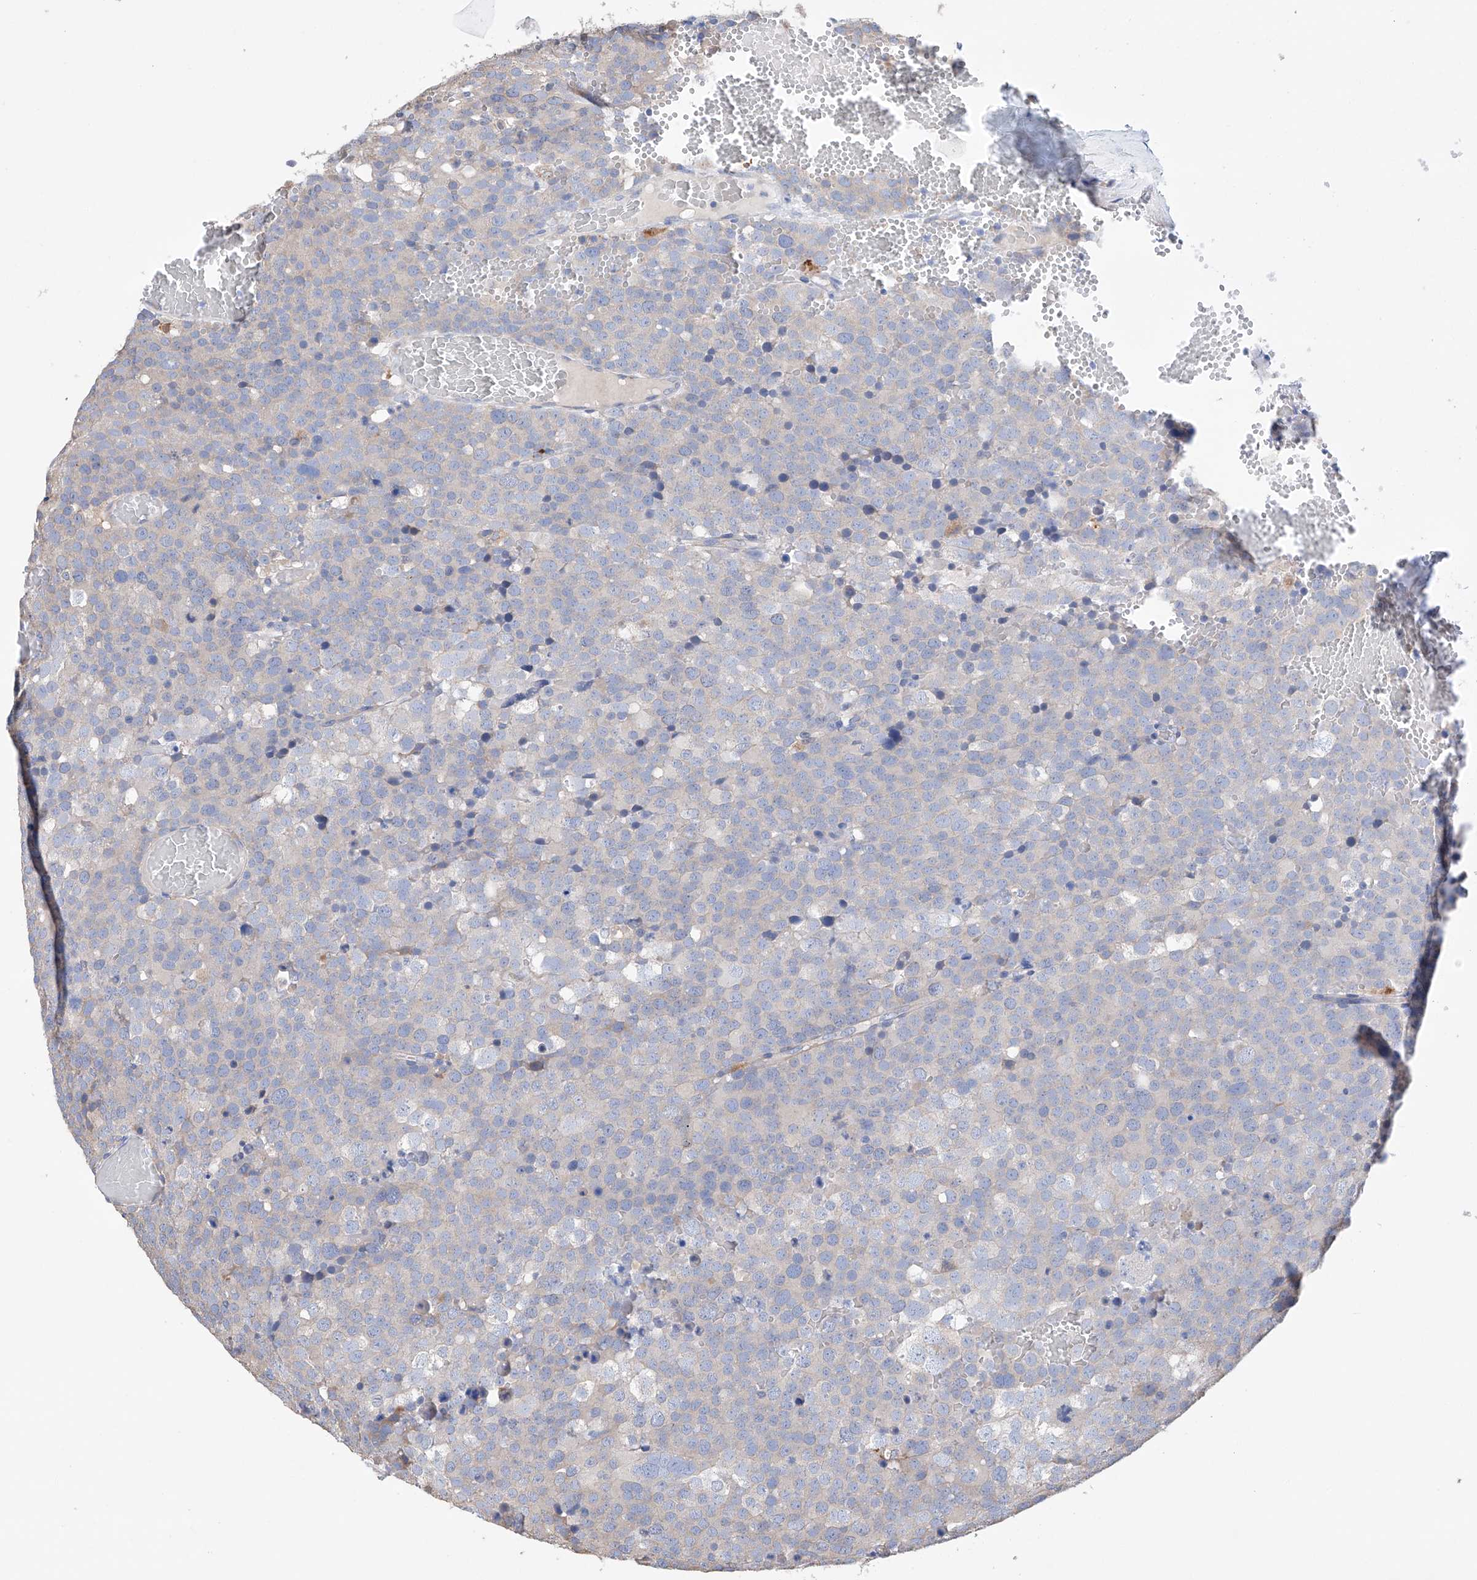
{"staining": {"intensity": "moderate", "quantity": "<25%", "location": "cytoplasmic/membranous"}, "tissue": "testis cancer", "cell_type": "Tumor cells", "image_type": "cancer", "snomed": [{"axis": "morphology", "description": "Seminoma, NOS"}, {"axis": "topography", "description": "Testis"}], "caption": "Immunohistochemical staining of testis cancer (seminoma) displays low levels of moderate cytoplasmic/membranous protein positivity in approximately <25% of tumor cells.", "gene": "AFG1L", "patient": {"sex": "male", "age": 71}}